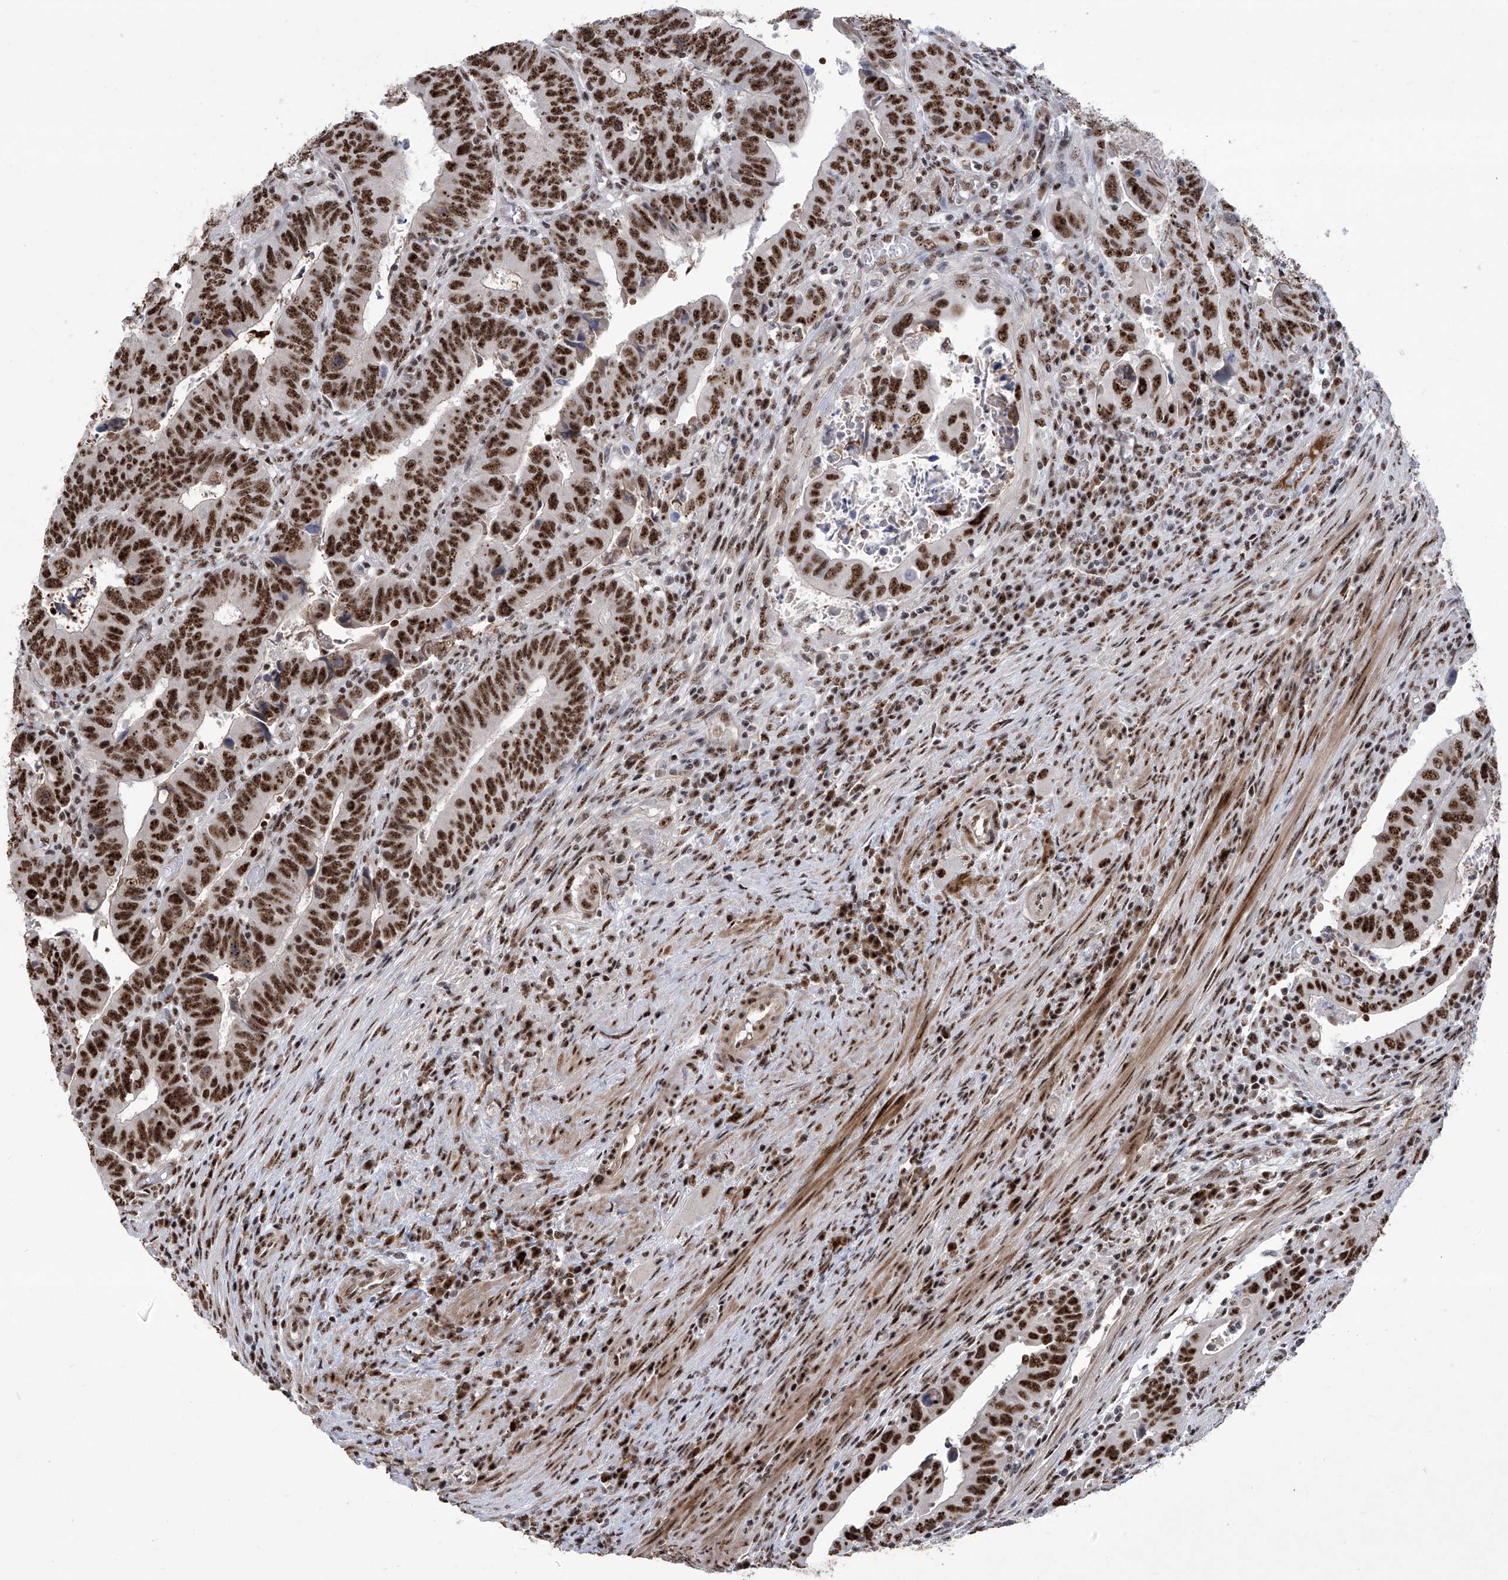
{"staining": {"intensity": "strong", "quantity": ">75%", "location": "nuclear"}, "tissue": "colorectal cancer", "cell_type": "Tumor cells", "image_type": "cancer", "snomed": [{"axis": "morphology", "description": "Normal tissue, NOS"}, {"axis": "morphology", "description": "Adenocarcinoma, NOS"}, {"axis": "topography", "description": "Rectum"}], "caption": "High-power microscopy captured an immunohistochemistry histopathology image of colorectal cancer (adenocarcinoma), revealing strong nuclear positivity in approximately >75% of tumor cells.", "gene": "FBXL4", "patient": {"sex": "female", "age": 65}}